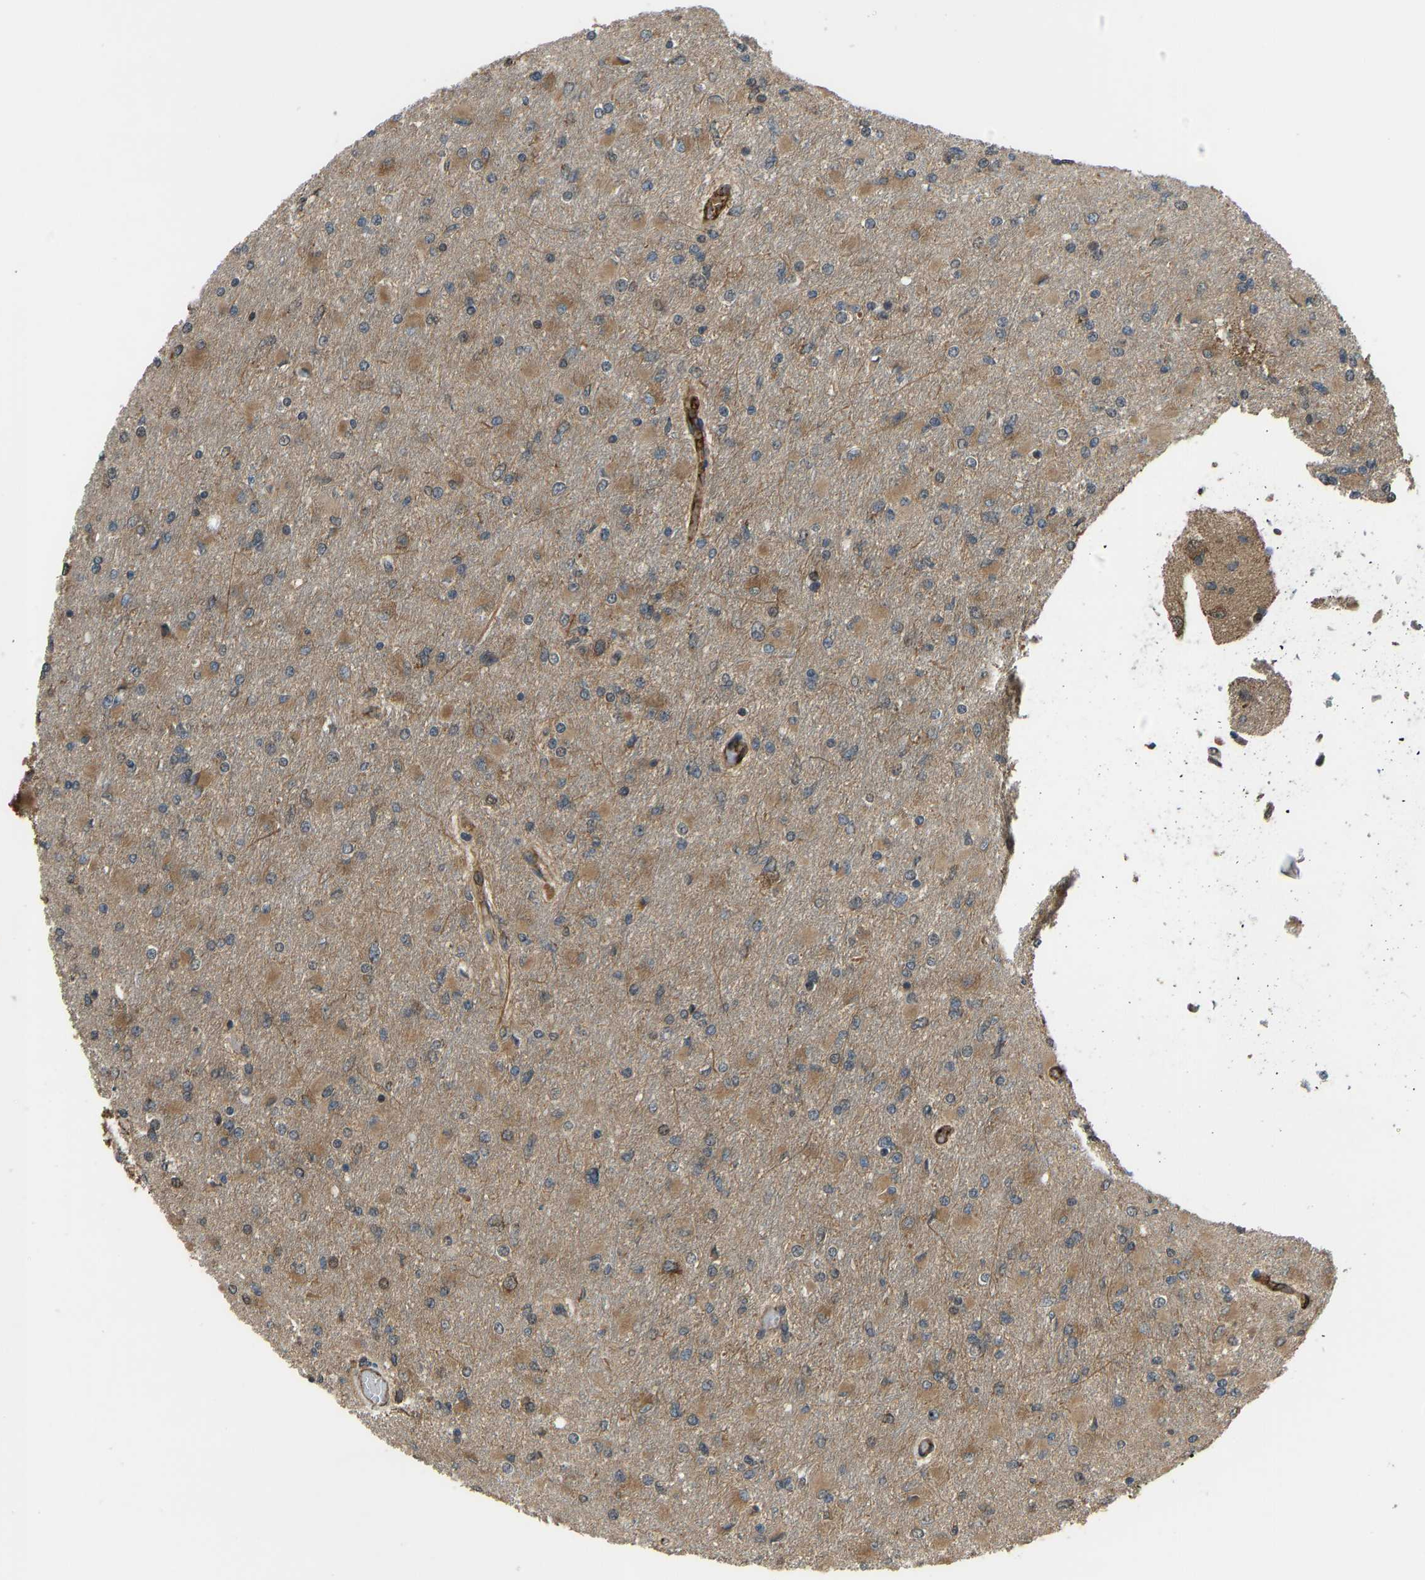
{"staining": {"intensity": "moderate", "quantity": "25%-75%", "location": "cytoplasmic/membranous"}, "tissue": "glioma", "cell_type": "Tumor cells", "image_type": "cancer", "snomed": [{"axis": "morphology", "description": "Glioma, malignant, High grade"}, {"axis": "topography", "description": "Cerebral cortex"}], "caption": "Malignant glioma (high-grade) stained with a brown dye exhibits moderate cytoplasmic/membranous positive expression in approximately 25%-75% of tumor cells.", "gene": "CCT8", "patient": {"sex": "female", "age": 36}}